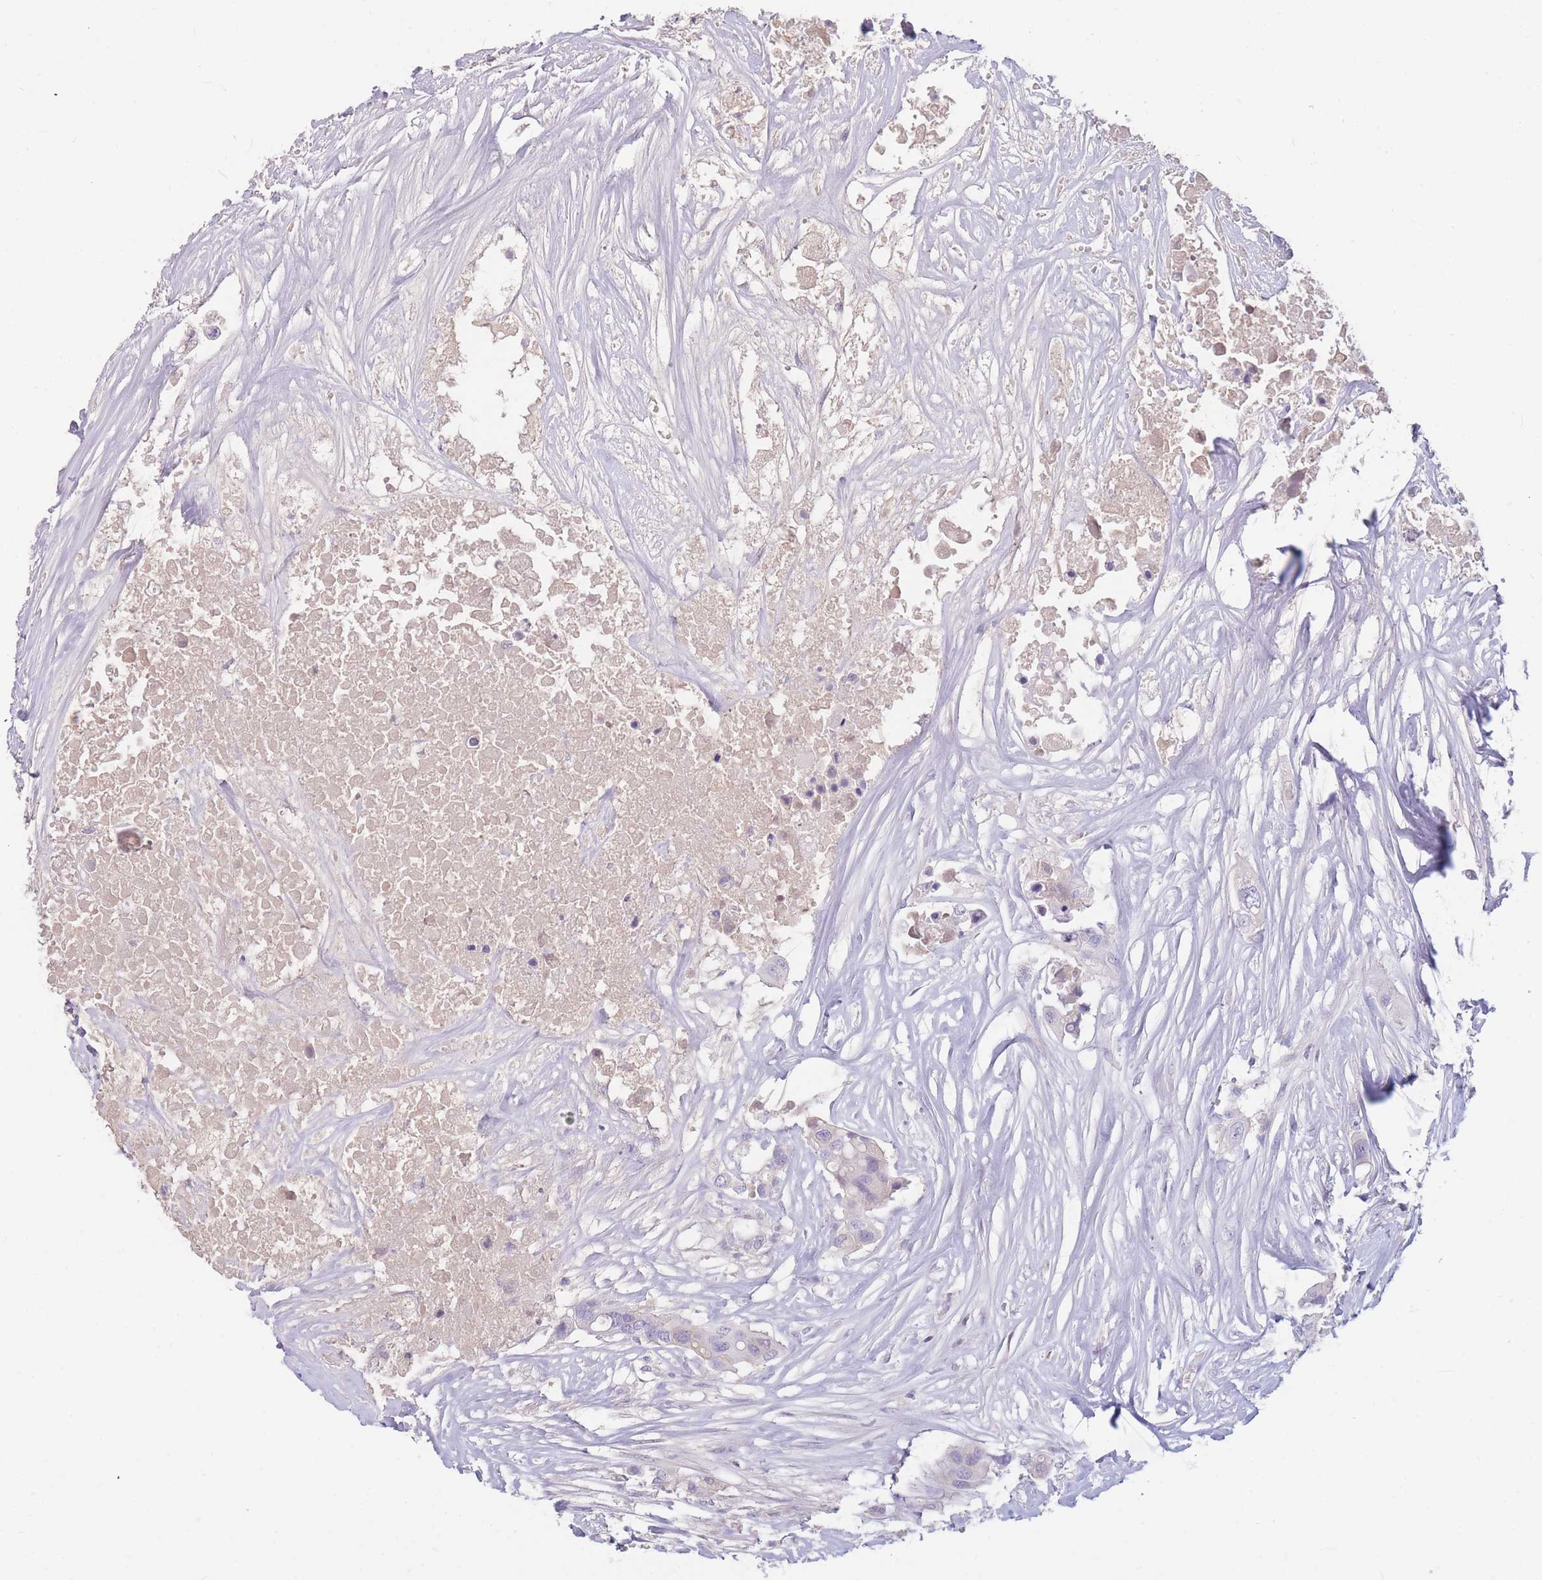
{"staining": {"intensity": "negative", "quantity": "none", "location": "none"}, "tissue": "colorectal cancer", "cell_type": "Tumor cells", "image_type": "cancer", "snomed": [{"axis": "morphology", "description": "Adenocarcinoma, NOS"}, {"axis": "topography", "description": "Colon"}], "caption": "Immunohistochemical staining of adenocarcinoma (colorectal) exhibits no significant staining in tumor cells.", "gene": "TPSD1", "patient": {"sex": "male", "age": 77}}